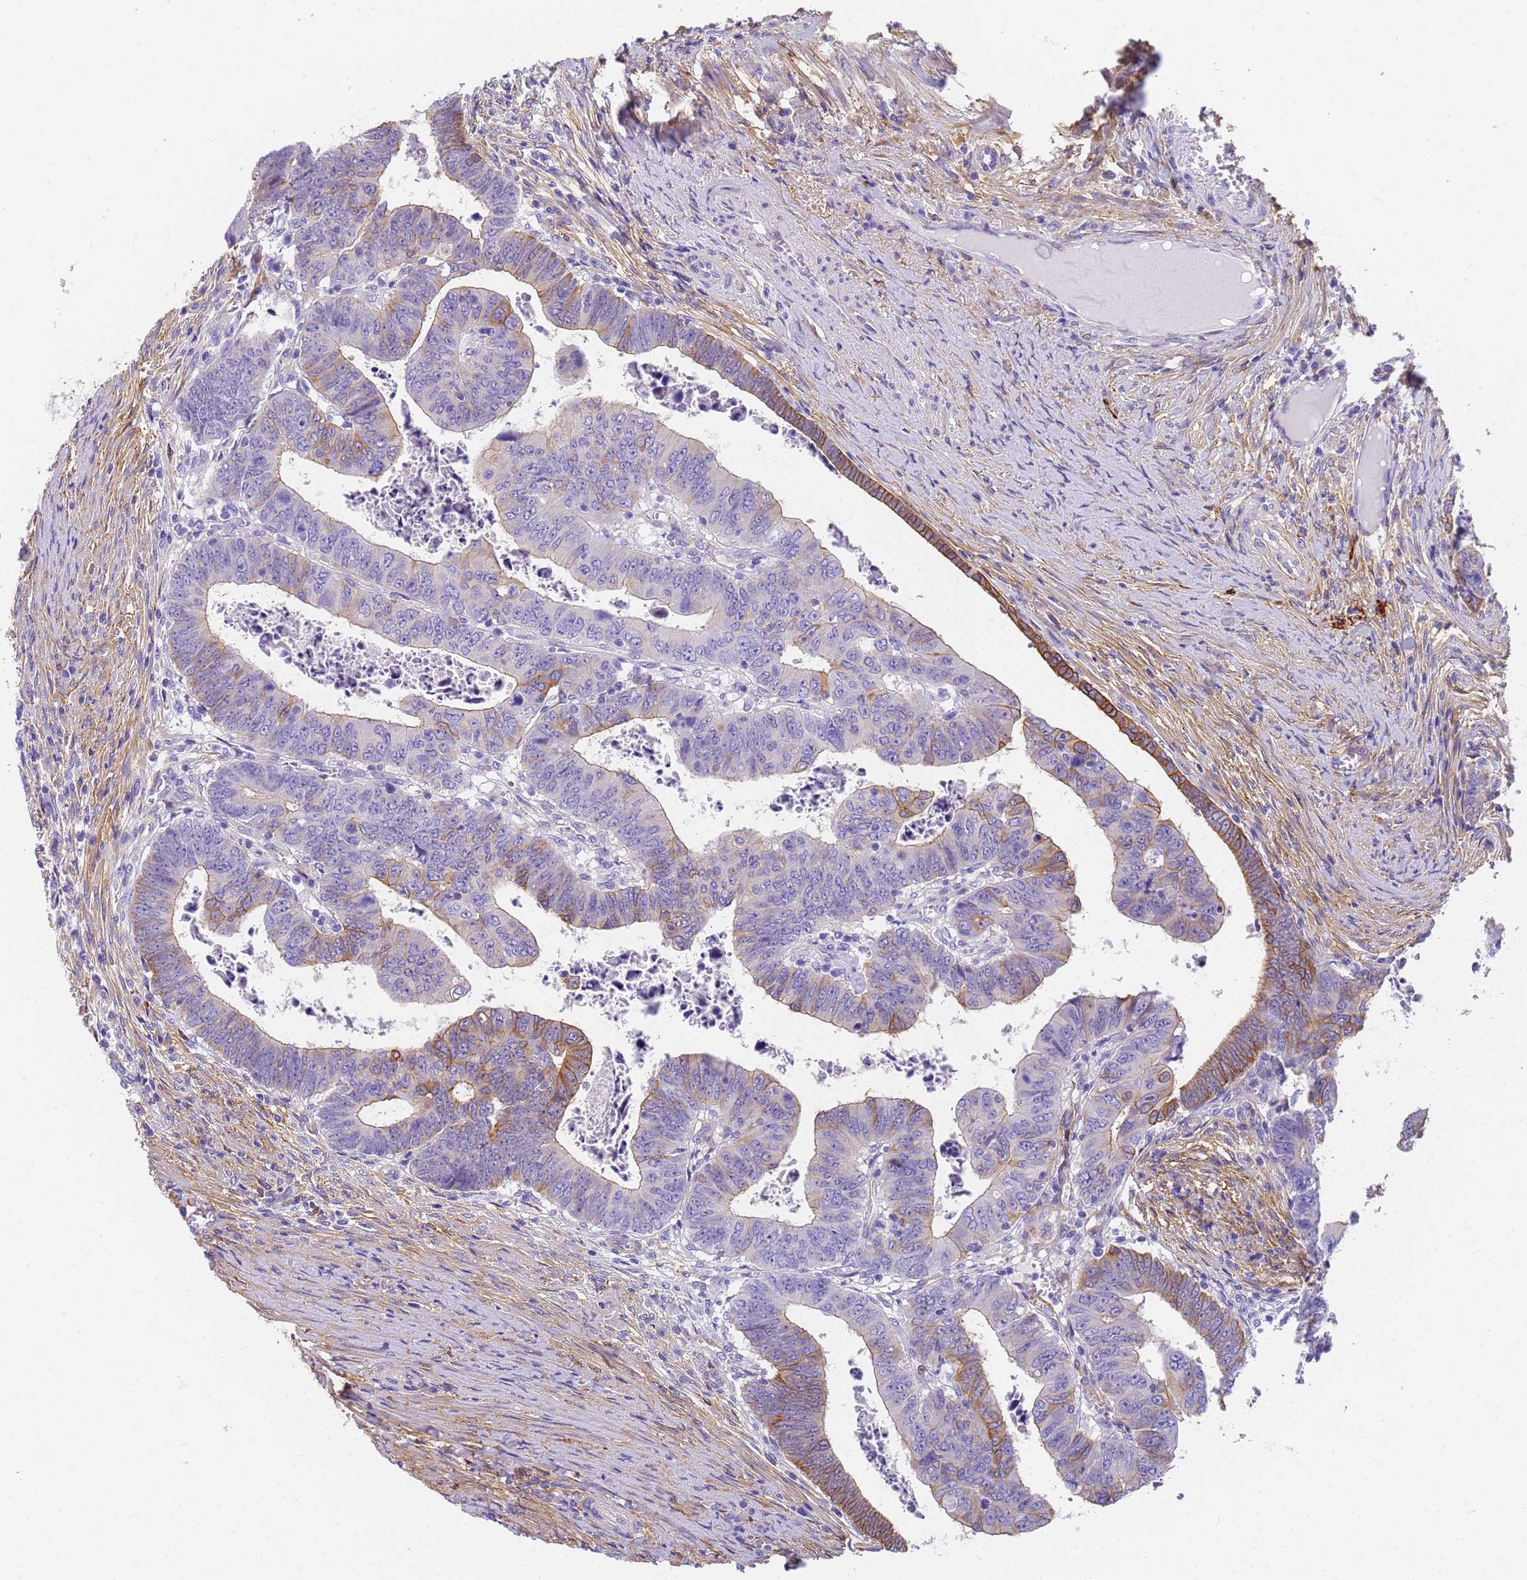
{"staining": {"intensity": "moderate", "quantity": "<25%", "location": "cytoplasmic/membranous"}, "tissue": "colorectal cancer", "cell_type": "Tumor cells", "image_type": "cancer", "snomed": [{"axis": "morphology", "description": "Normal tissue, NOS"}, {"axis": "morphology", "description": "Adenocarcinoma, NOS"}, {"axis": "topography", "description": "Rectum"}], "caption": "An immunohistochemistry micrograph of tumor tissue is shown. Protein staining in brown highlights moderate cytoplasmic/membranous positivity in colorectal adenocarcinoma within tumor cells. (DAB (3,3'-diaminobenzidine) IHC with brightfield microscopy, high magnification).", "gene": "MVB12A", "patient": {"sex": "female", "age": 65}}